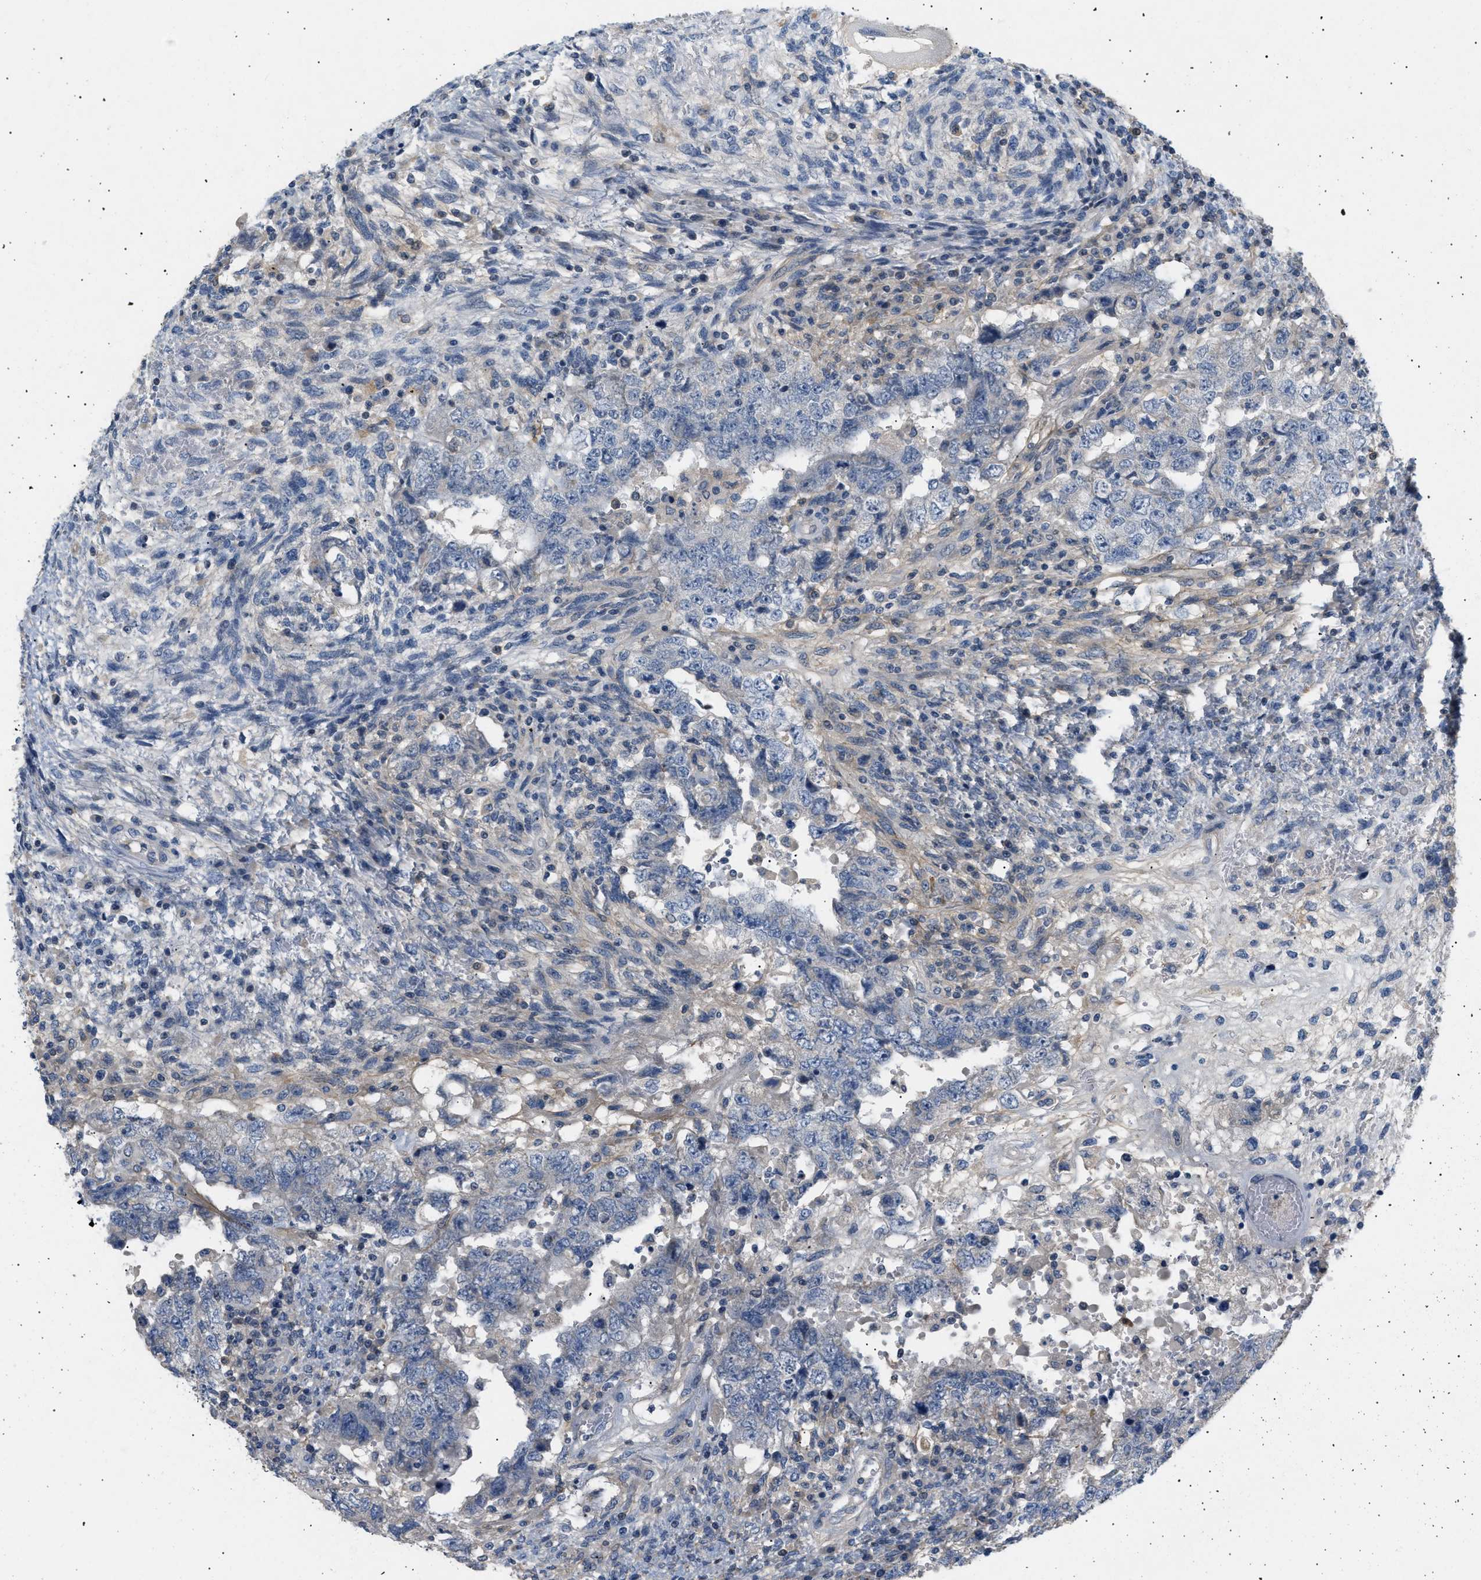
{"staining": {"intensity": "negative", "quantity": "none", "location": "none"}, "tissue": "testis cancer", "cell_type": "Tumor cells", "image_type": "cancer", "snomed": [{"axis": "morphology", "description": "Carcinoma, Embryonal, NOS"}, {"axis": "topography", "description": "Testis"}], "caption": "DAB (3,3'-diaminobenzidine) immunohistochemical staining of testis cancer exhibits no significant positivity in tumor cells.", "gene": "FARS2", "patient": {"sex": "male", "age": 26}}